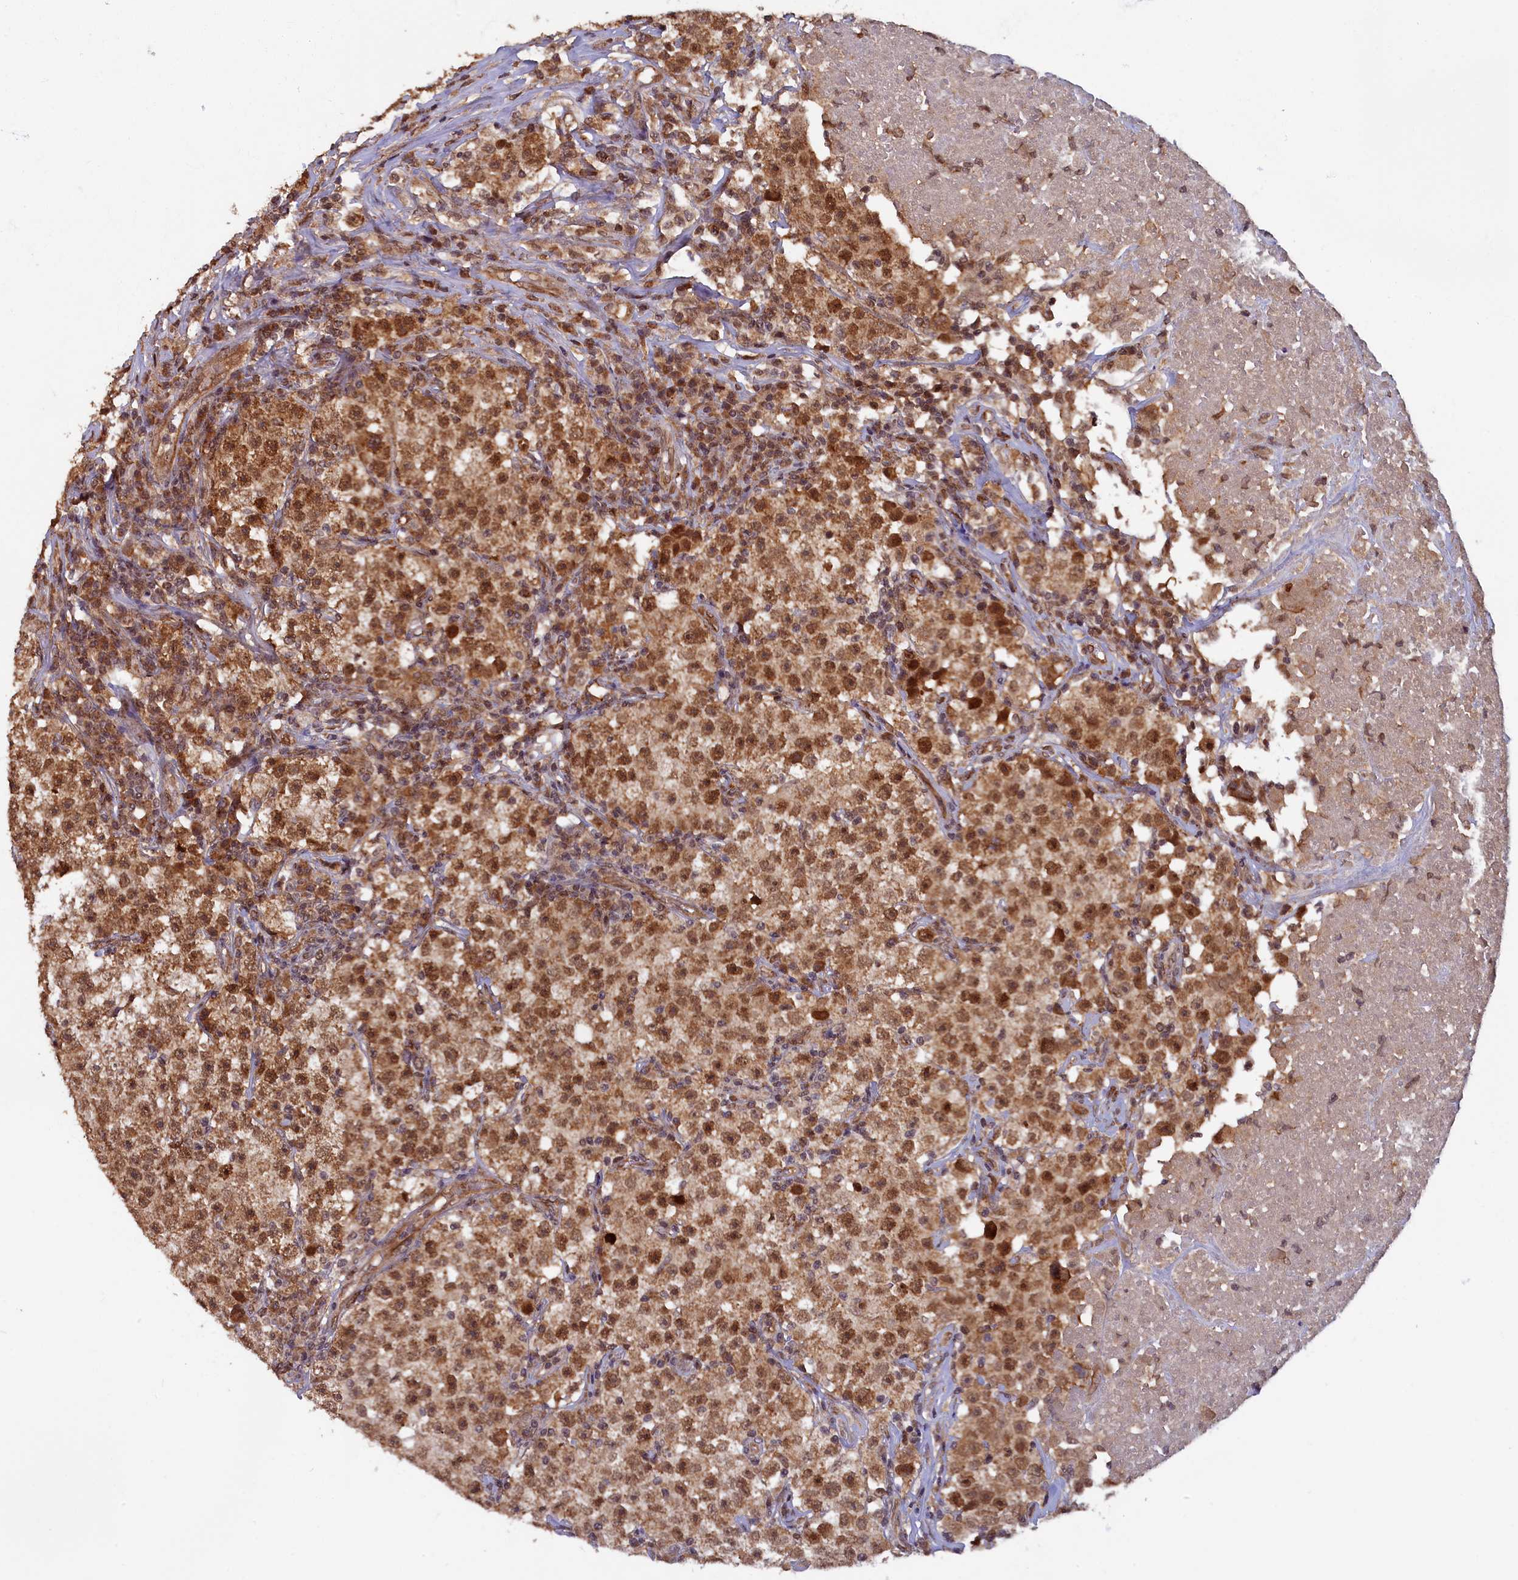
{"staining": {"intensity": "strong", "quantity": ">75%", "location": "cytoplasmic/membranous,nuclear"}, "tissue": "testis cancer", "cell_type": "Tumor cells", "image_type": "cancer", "snomed": [{"axis": "morphology", "description": "Seminoma, NOS"}, {"axis": "topography", "description": "Testis"}], "caption": "Testis cancer tissue reveals strong cytoplasmic/membranous and nuclear positivity in about >75% of tumor cells", "gene": "BRCA1", "patient": {"sex": "male", "age": 22}}